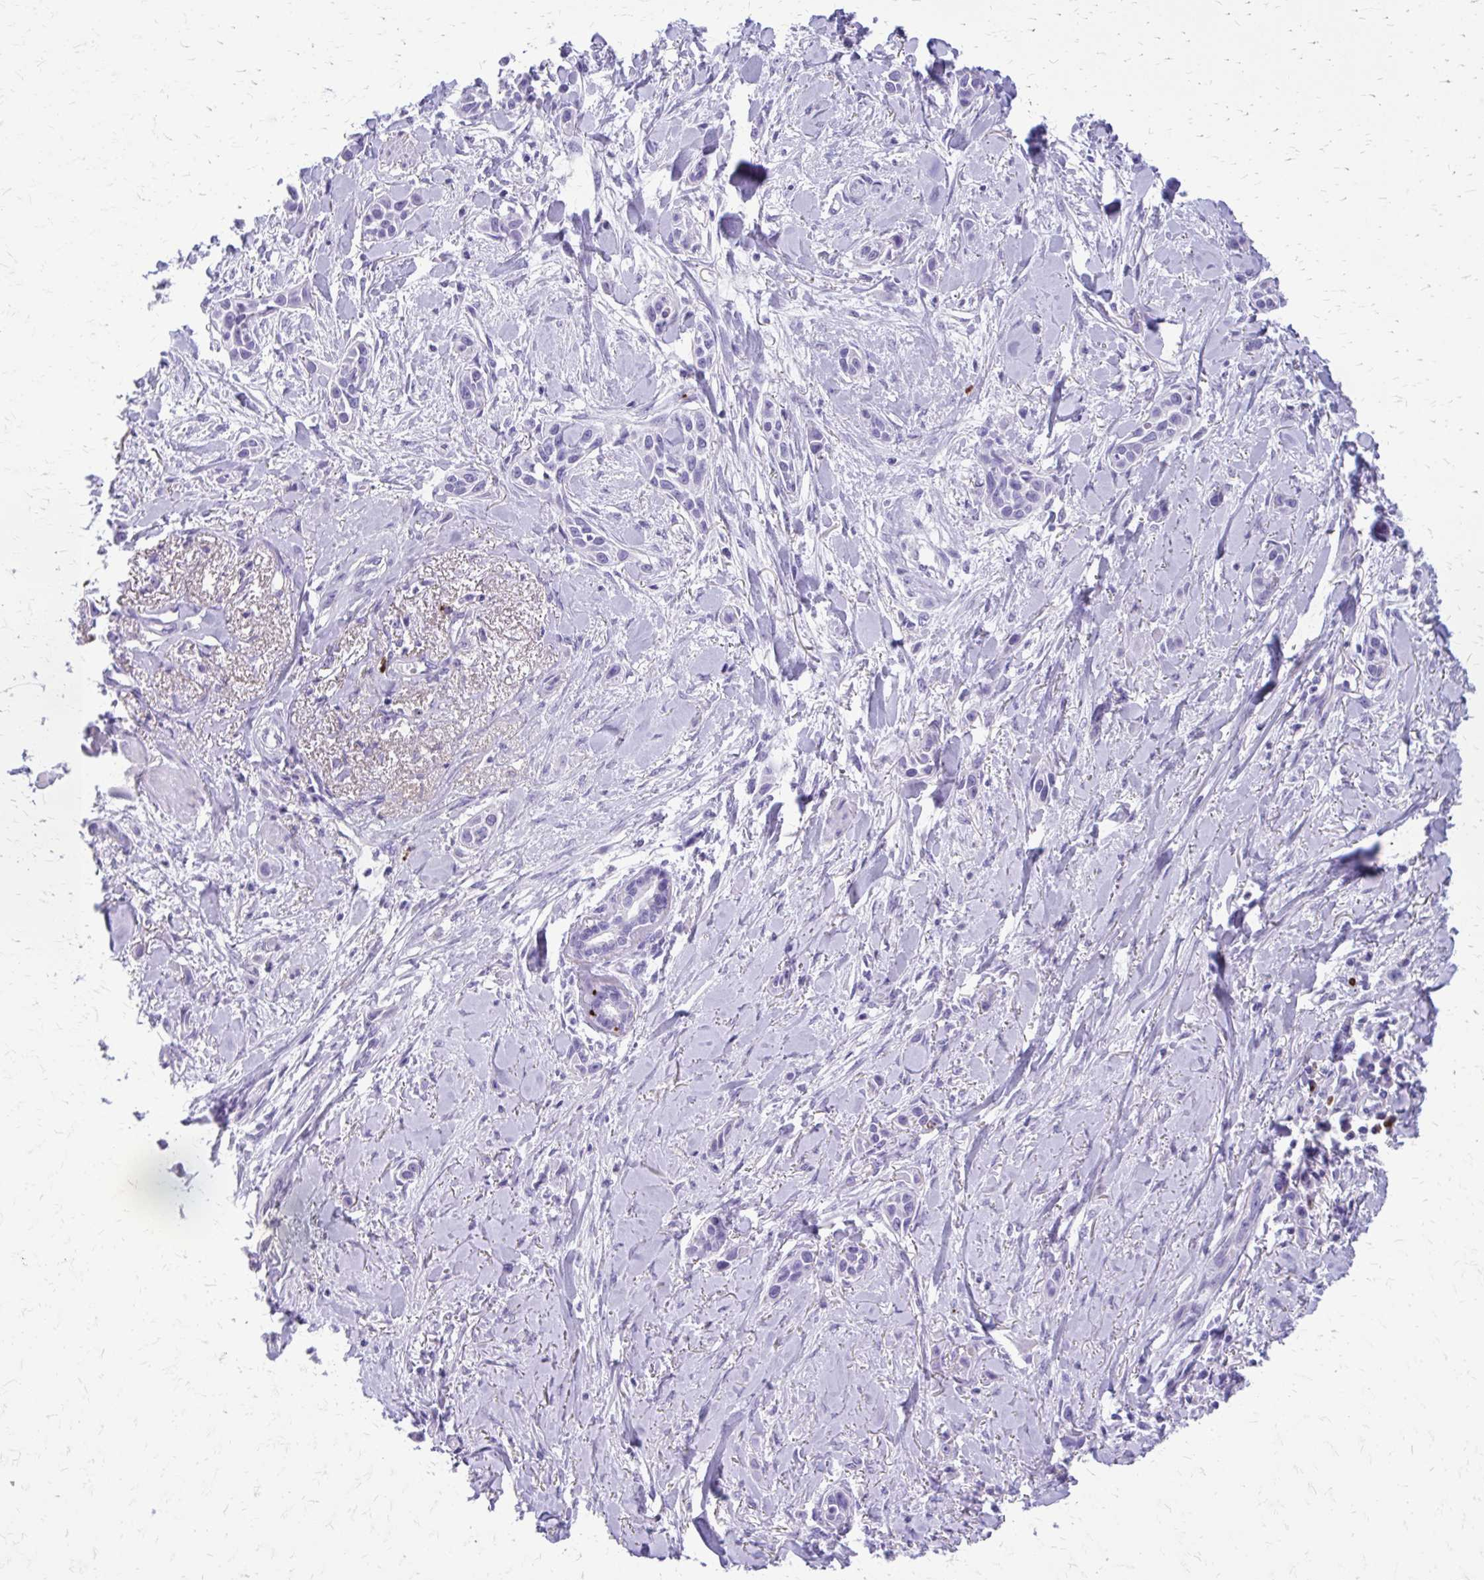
{"staining": {"intensity": "negative", "quantity": "none", "location": "none"}, "tissue": "skin cancer", "cell_type": "Tumor cells", "image_type": "cancer", "snomed": [{"axis": "morphology", "description": "Squamous cell carcinoma, NOS"}, {"axis": "topography", "description": "Skin"}], "caption": "The histopathology image reveals no staining of tumor cells in skin cancer.", "gene": "SATL1", "patient": {"sex": "female", "age": 69}}